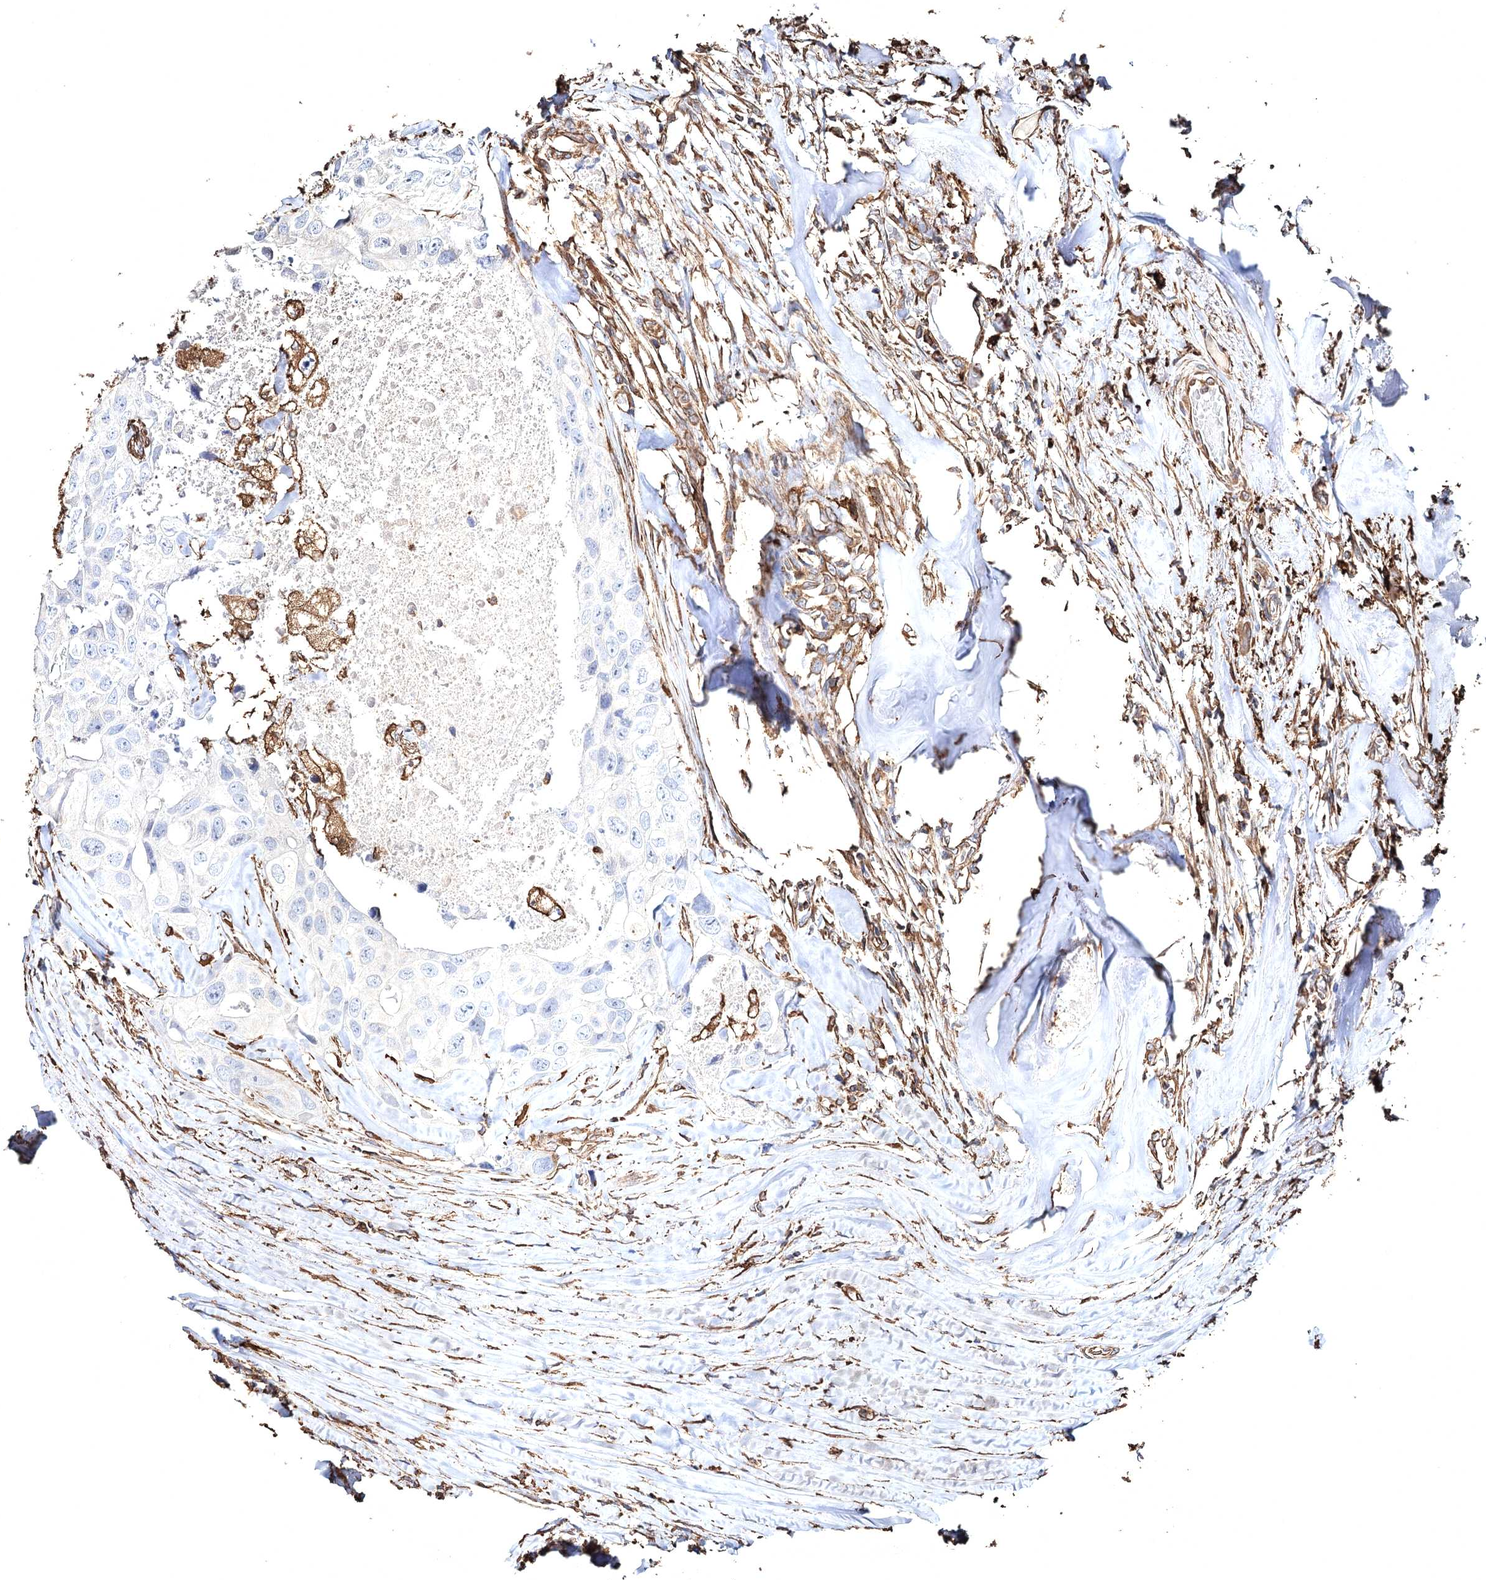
{"staining": {"intensity": "moderate", "quantity": "<25%", "location": "cytoplasmic/membranous"}, "tissue": "head and neck cancer", "cell_type": "Tumor cells", "image_type": "cancer", "snomed": [{"axis": "morphology", "description": "Adenocarcinoma, NOS"}, {"axis": "morphology", "description": "Adenocarcinoma, metastatic, NOS"}, {"axis": "topography", "description": "Head-Neck"}], "caption": "Brown immunohistochemical staining in head and neck adenocarcinoma reveals moderate cytoplasmic/membranous expression in approximately <25% of tumor cells.", "gene": "CLEC4M", "patient": {"sex": "male", "age": 75}}